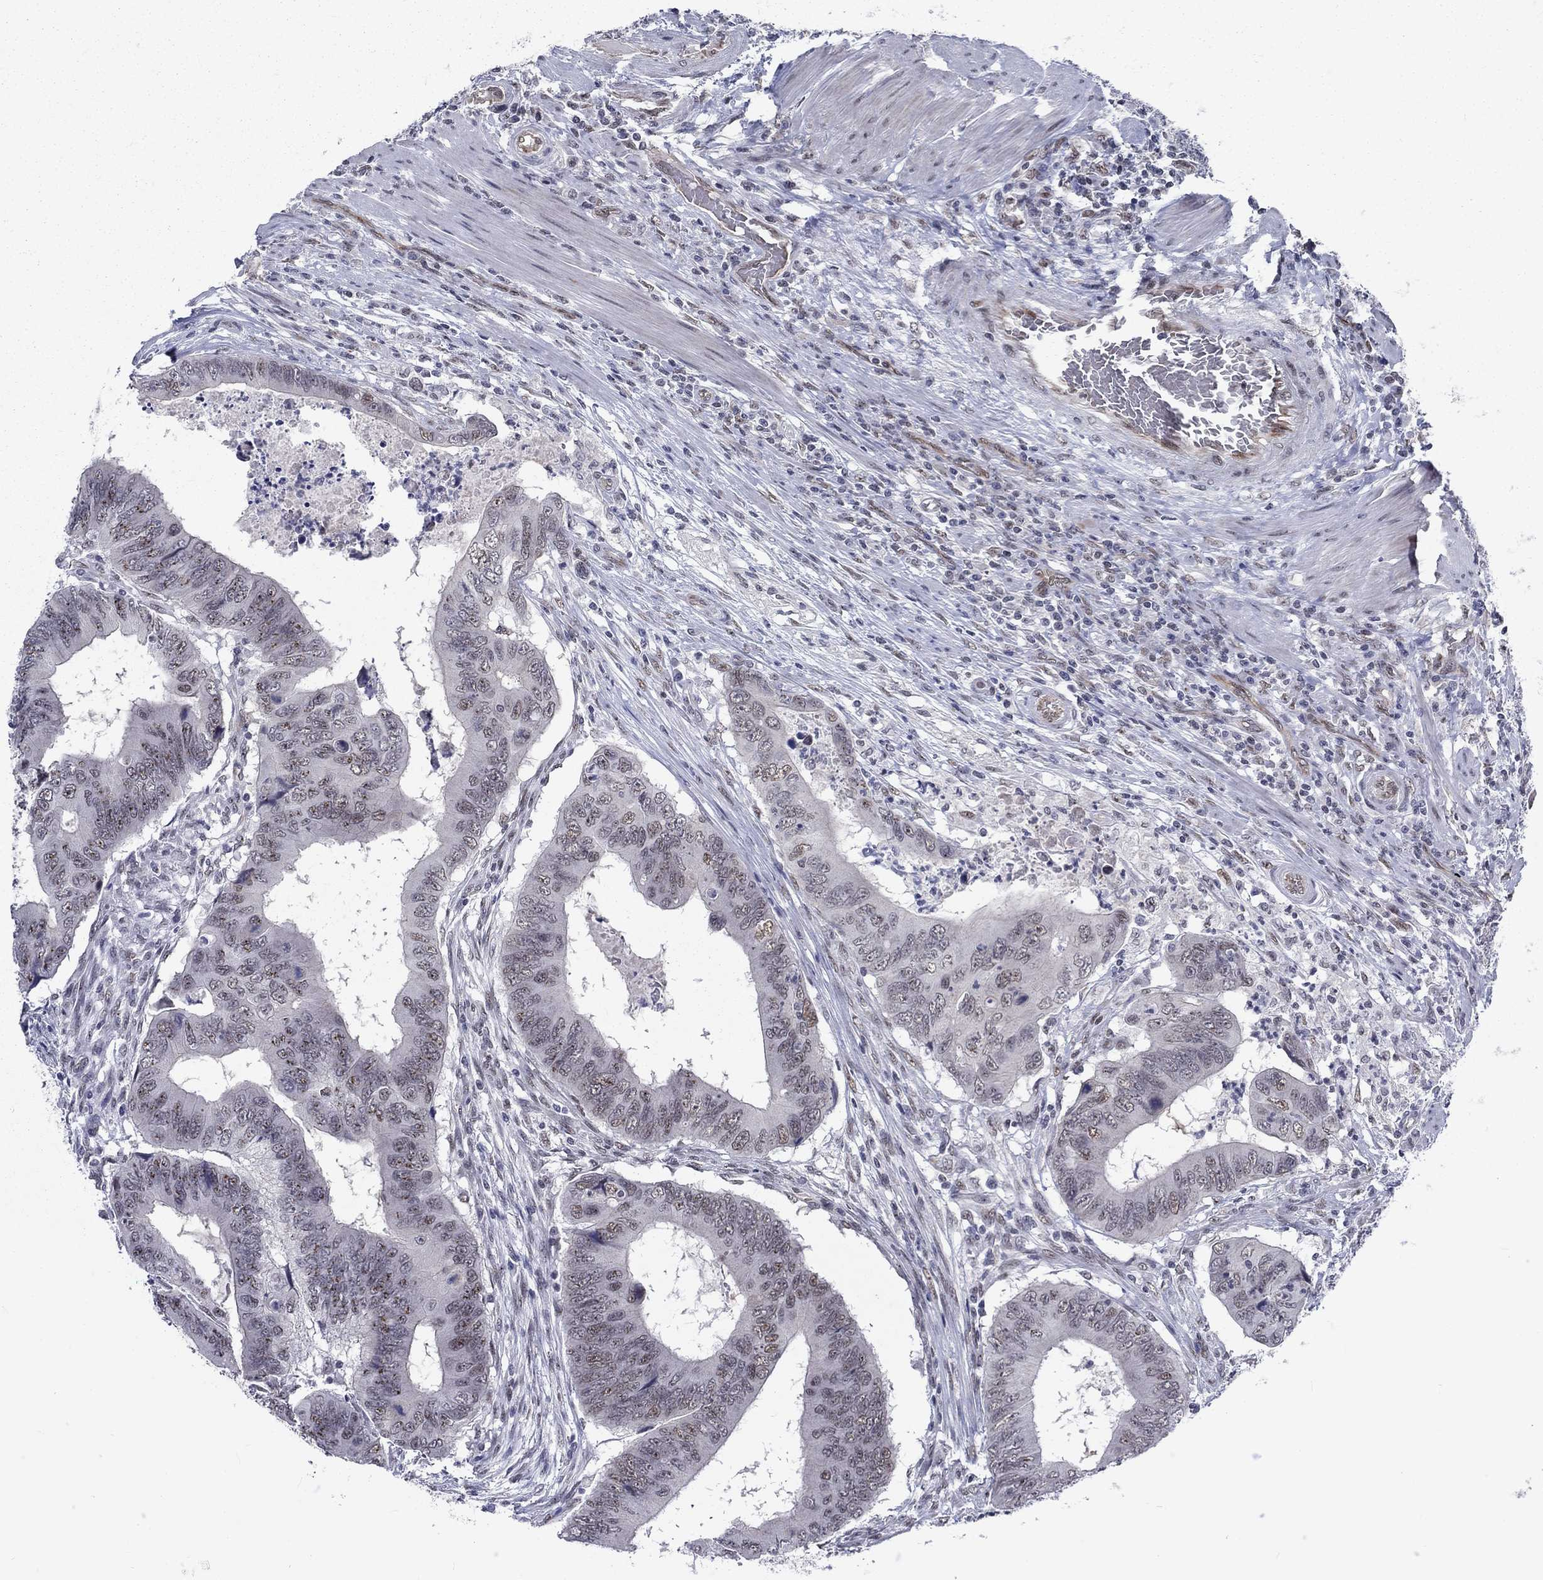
{"staining": {"intensity": "negative", "quantity": "none", "location": "none"}, "tissue": "colorectal cancer", "cell_type": "Tumor cells", "image_type": "cancer", "snomed": [{"axis": "morphology", "description": "Adenocarcinoma, NOS"}, {"axis": "topography", "description": "Colon"}], "caption": "Micrograph shows no protein positivity in tumor cells of colorectal cancer tissue.", "gene": "ZBED1", "patient": {"sex": "male", "age": 53}}